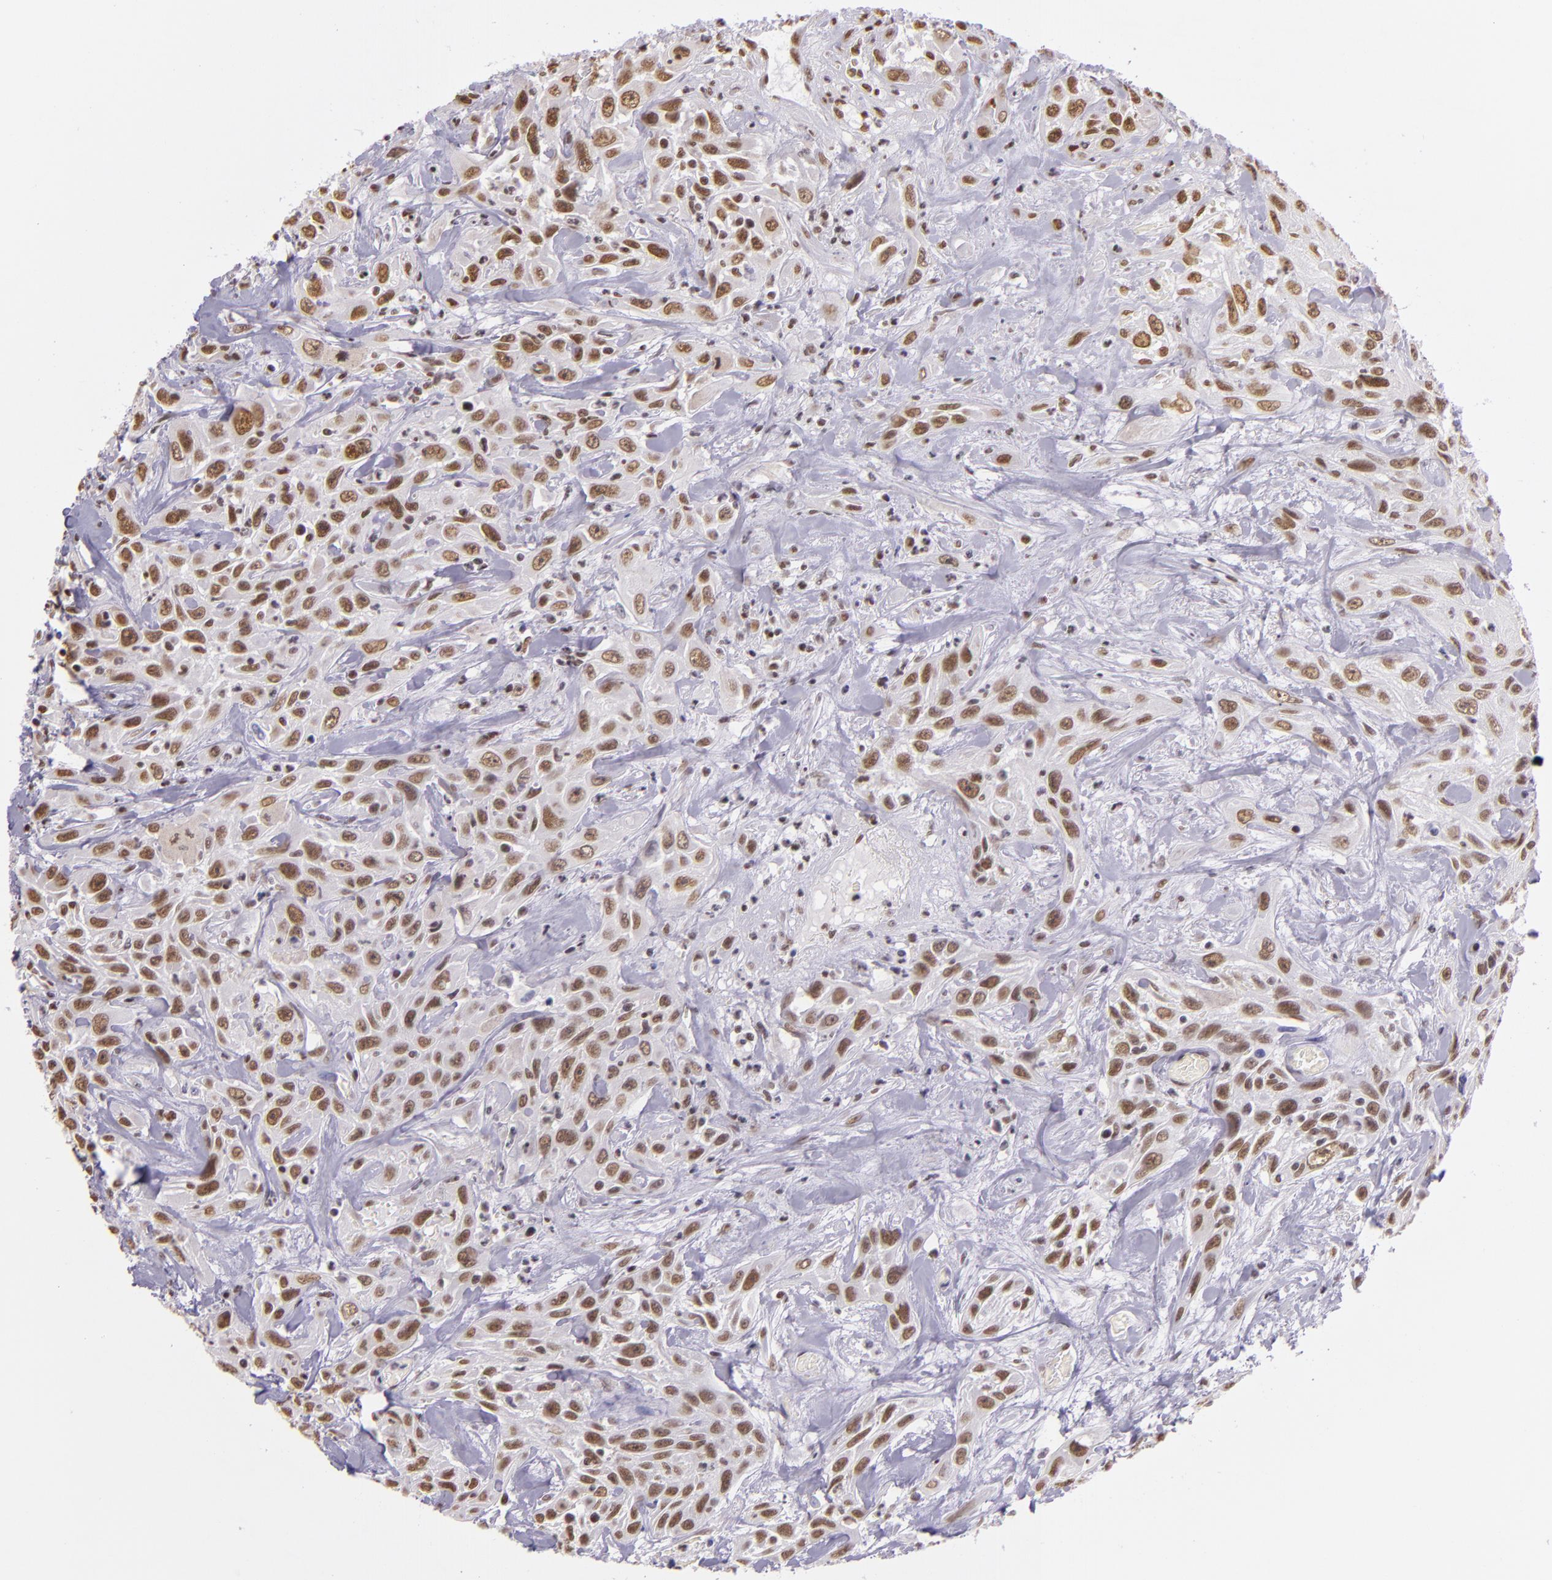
{"staining": {"intensity": "moderate", "quantity": ">75%", "location": "nuclear"}, "tissue": "urothelial cancer", "cell_type": "Tumor cells", "image_type": "cancer", "snomed": [{"axis": "morphology", "description": "Urothelial carcinoma, High grade"}, {"axis": "topography", "description": "Urinary bladder"}], "caption": "There is medium levels of moderate nuclear expression in tumor cells of urothelial carcinoma (high-grade), as demonstrated by immunohistochemical staining (brown color).", "gene": "USF1", "patient": {"sex": "female", "age": 84}}